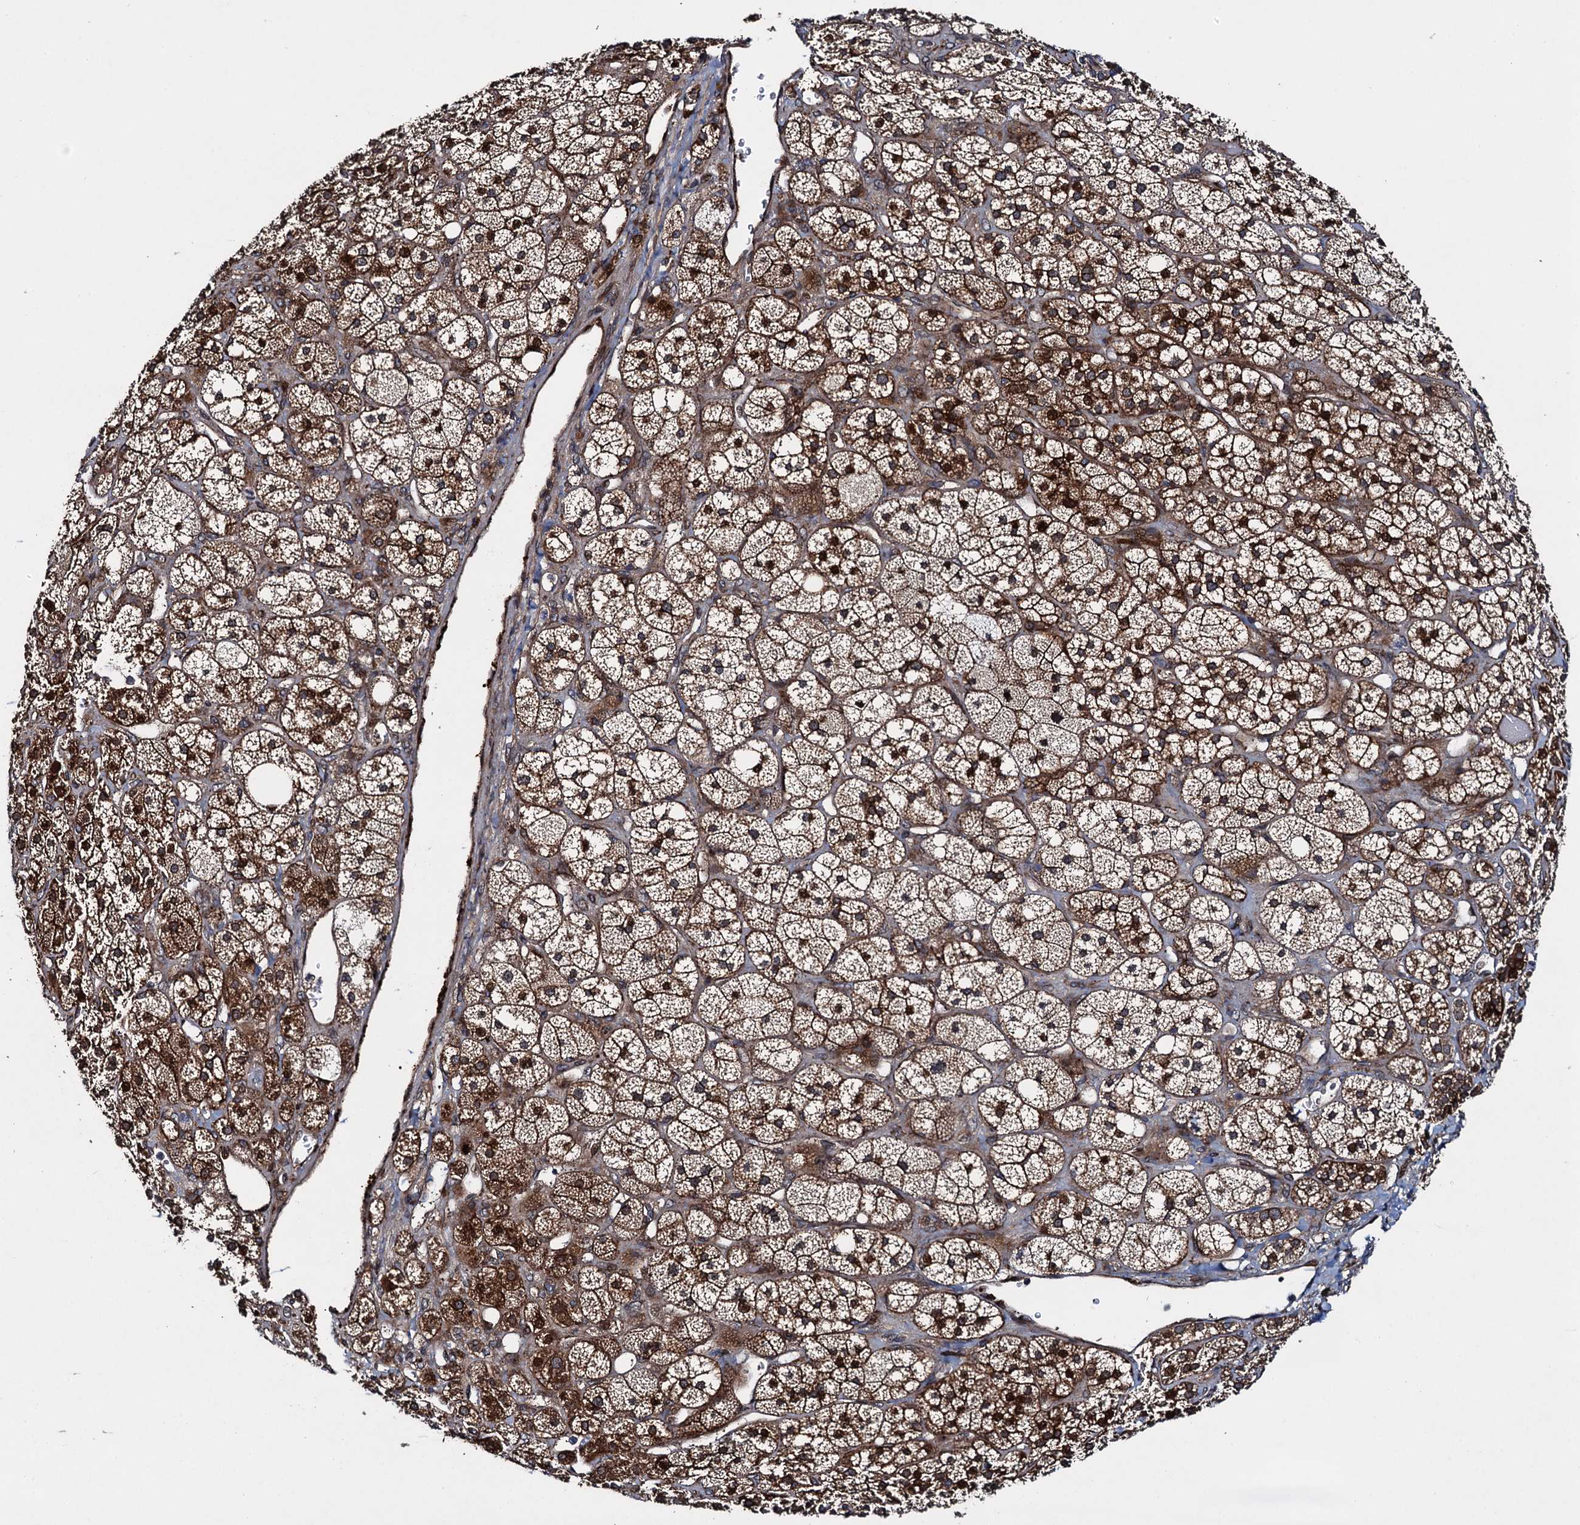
{"staining": {"intensity": "strong", "quantity": ">75%", "location": "cytoplasmic/membranous"}, "tissue": "adrenal gland", "cell_type": "Glandular cells", "image_type": "normal", "snomed": [{"axis": "morphology", "description": "Normal tissue, NOS"}, {"axis": "topography", "description": "Adrenal gland"}], "caption": "A high-resolution histopathology image shows immunohistochemistry staining of unremarkable adrenal gland, which exhibits strong cytoplasmic/membranous staining in about >75% of glandular cells. The staining was performed using DAB (3,3'-diaminobenzidine), with brown indicating positive protein expression. Nuclei are stained blue with hematoxylin.", "gene": "RHOBTB1", "patient": {"sex": "male", "age": 61}}